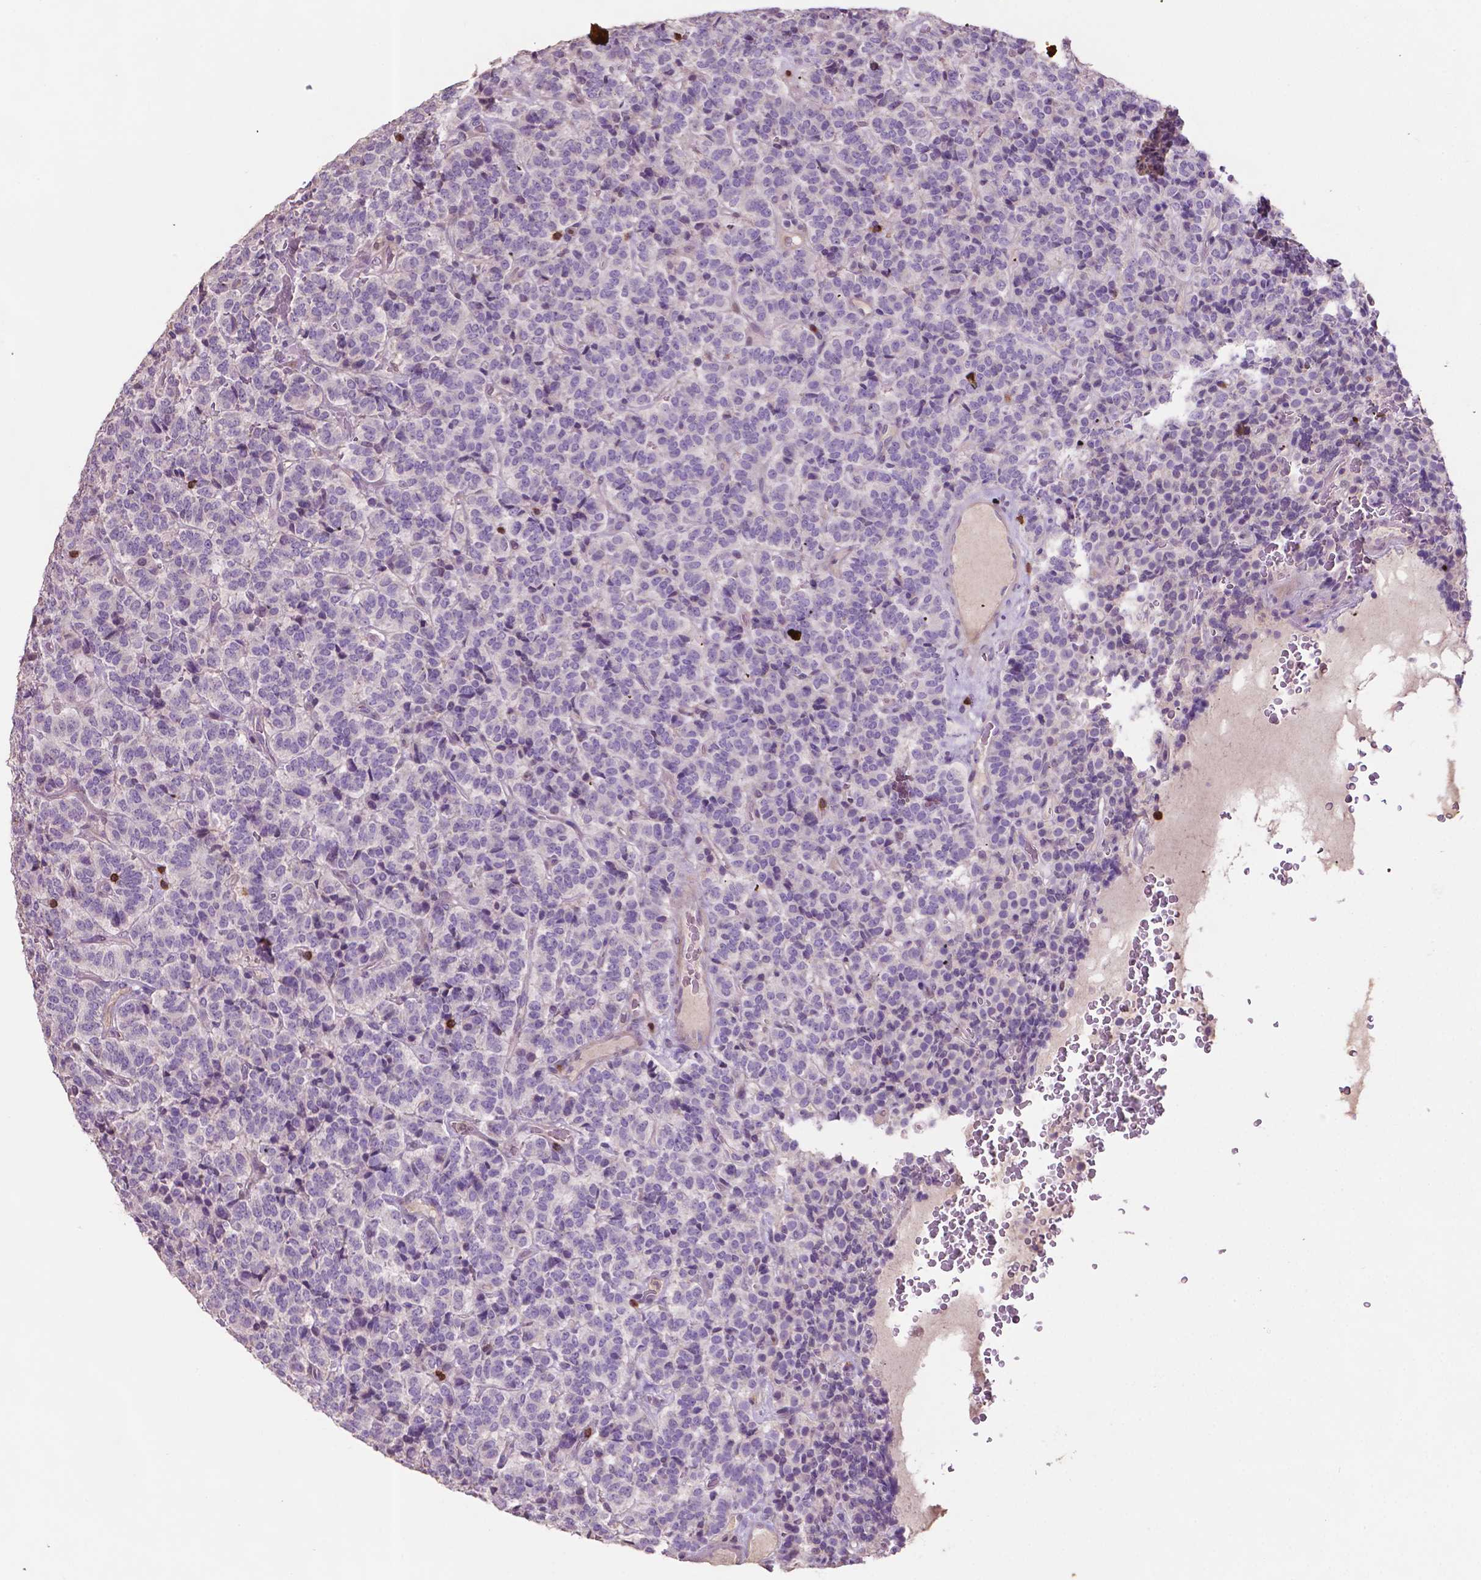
{"staining": {"intensity": "negative", "quantity": "none", "location": "none"}, "tissue": "carcinoid", "cell_type": "Tumor cells", "image_type": "cancer", "snomed": [{"axis": "morphology", "description": "Carcinoid, malignant, NOS"}, {"axis": "topography", "description": "Pancreas"}], "caption": "This is an immunohistochemistry (IHC) micrograph of carcinoid. There is no staining in tumor cells.", "gene": "TBC1D10C", "patient": {"sex": "male", "age": 36}}